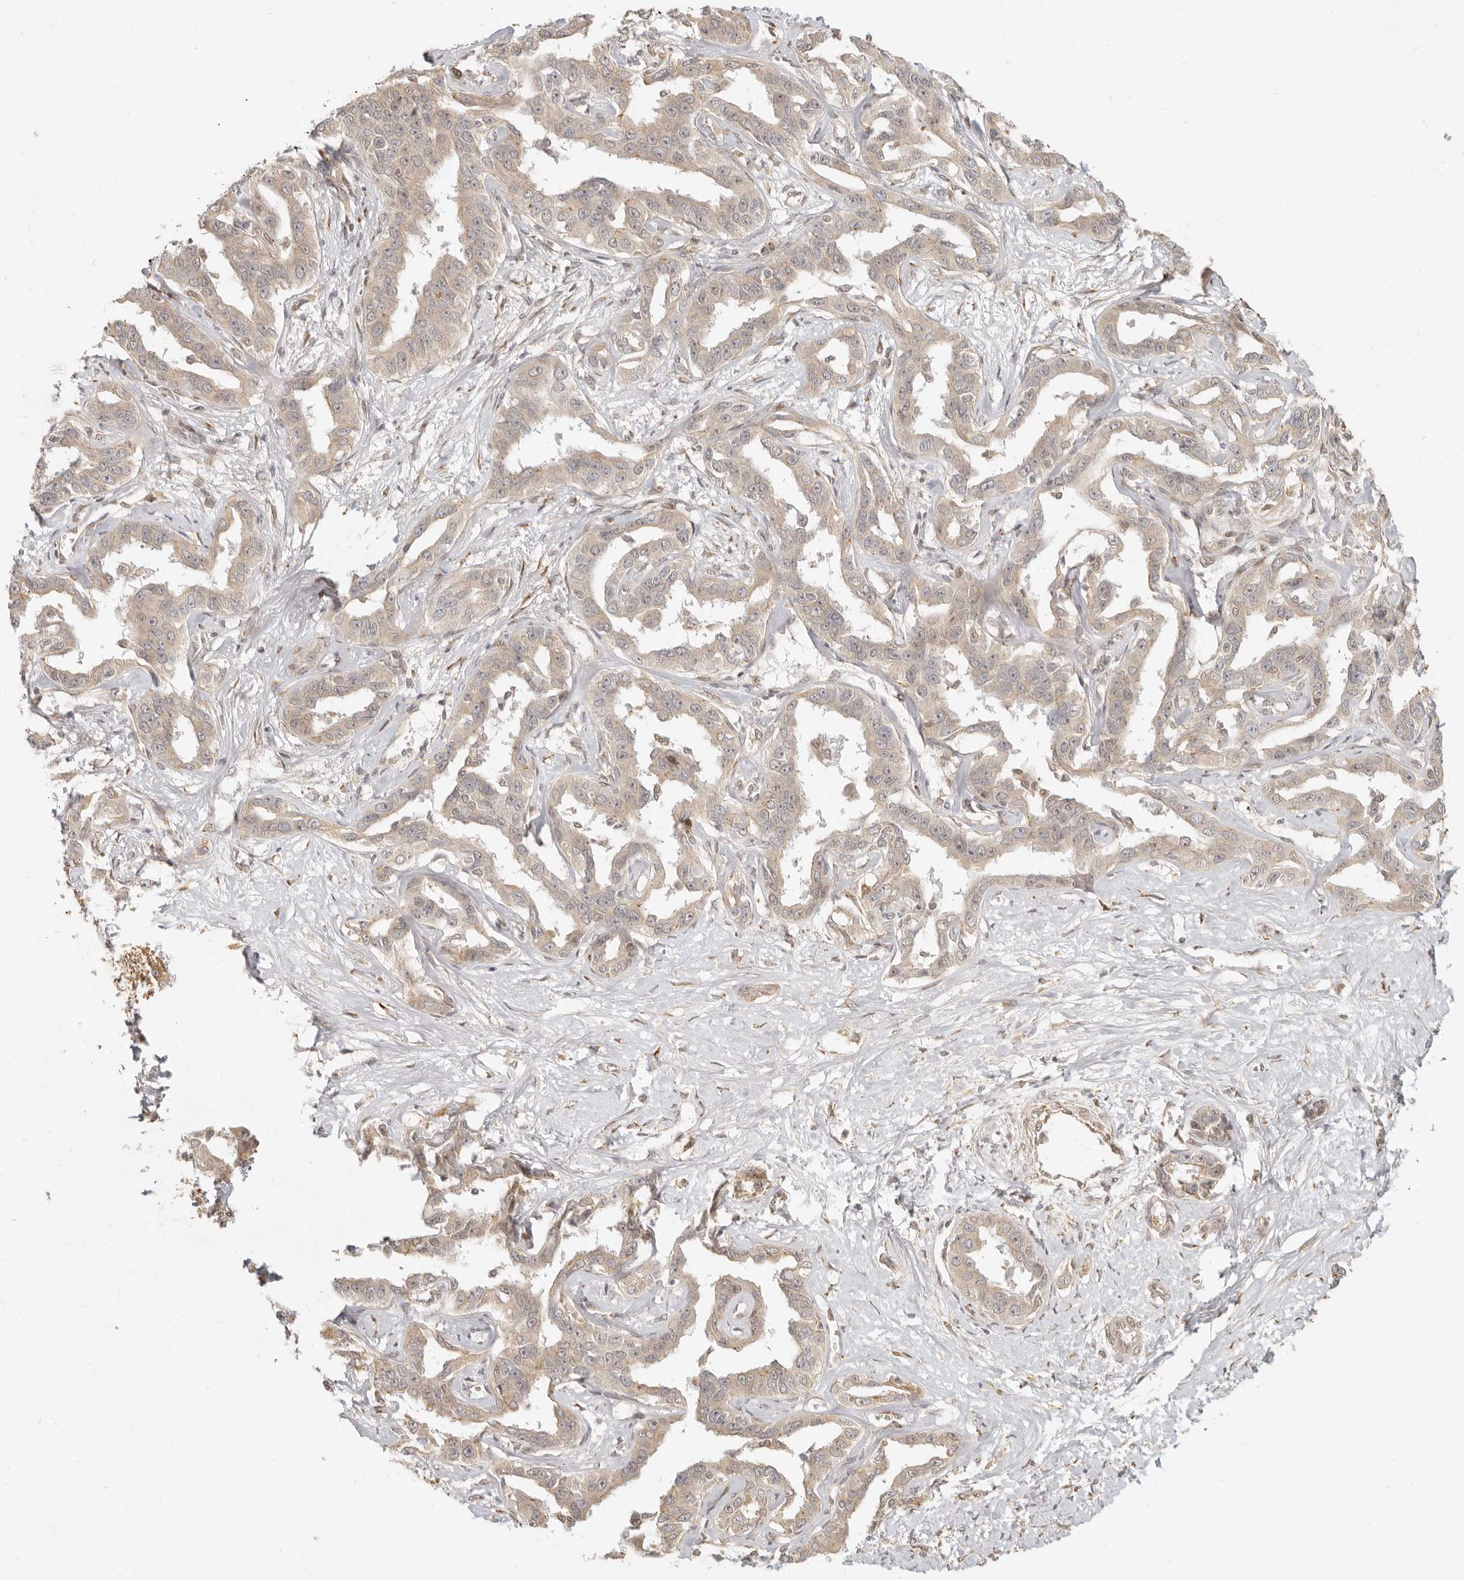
{"staining": {"intensity": "weak", "quantity": "<25%", "location": "cytoplasmic/membranous"}, "tissue": "liver cancer", "cell_type": "Tumor cells", "image_type": "cancer", "snomed": [{"axis": "morphology", "description": "Cholangiocarcinoma"}, {"axis": "topography", "description": "Liver"}], "caption": "Immunohistochemistry (IHC) image of neoplastic tissue: liver cancer (cholangiocarcinoma) stained with DAB (3,3'-diaminobenzidine) exhibits no significant protein staining in tumor cells.", "gene": "TUFT1", "patient": {"sex": "male", "age": 59}}